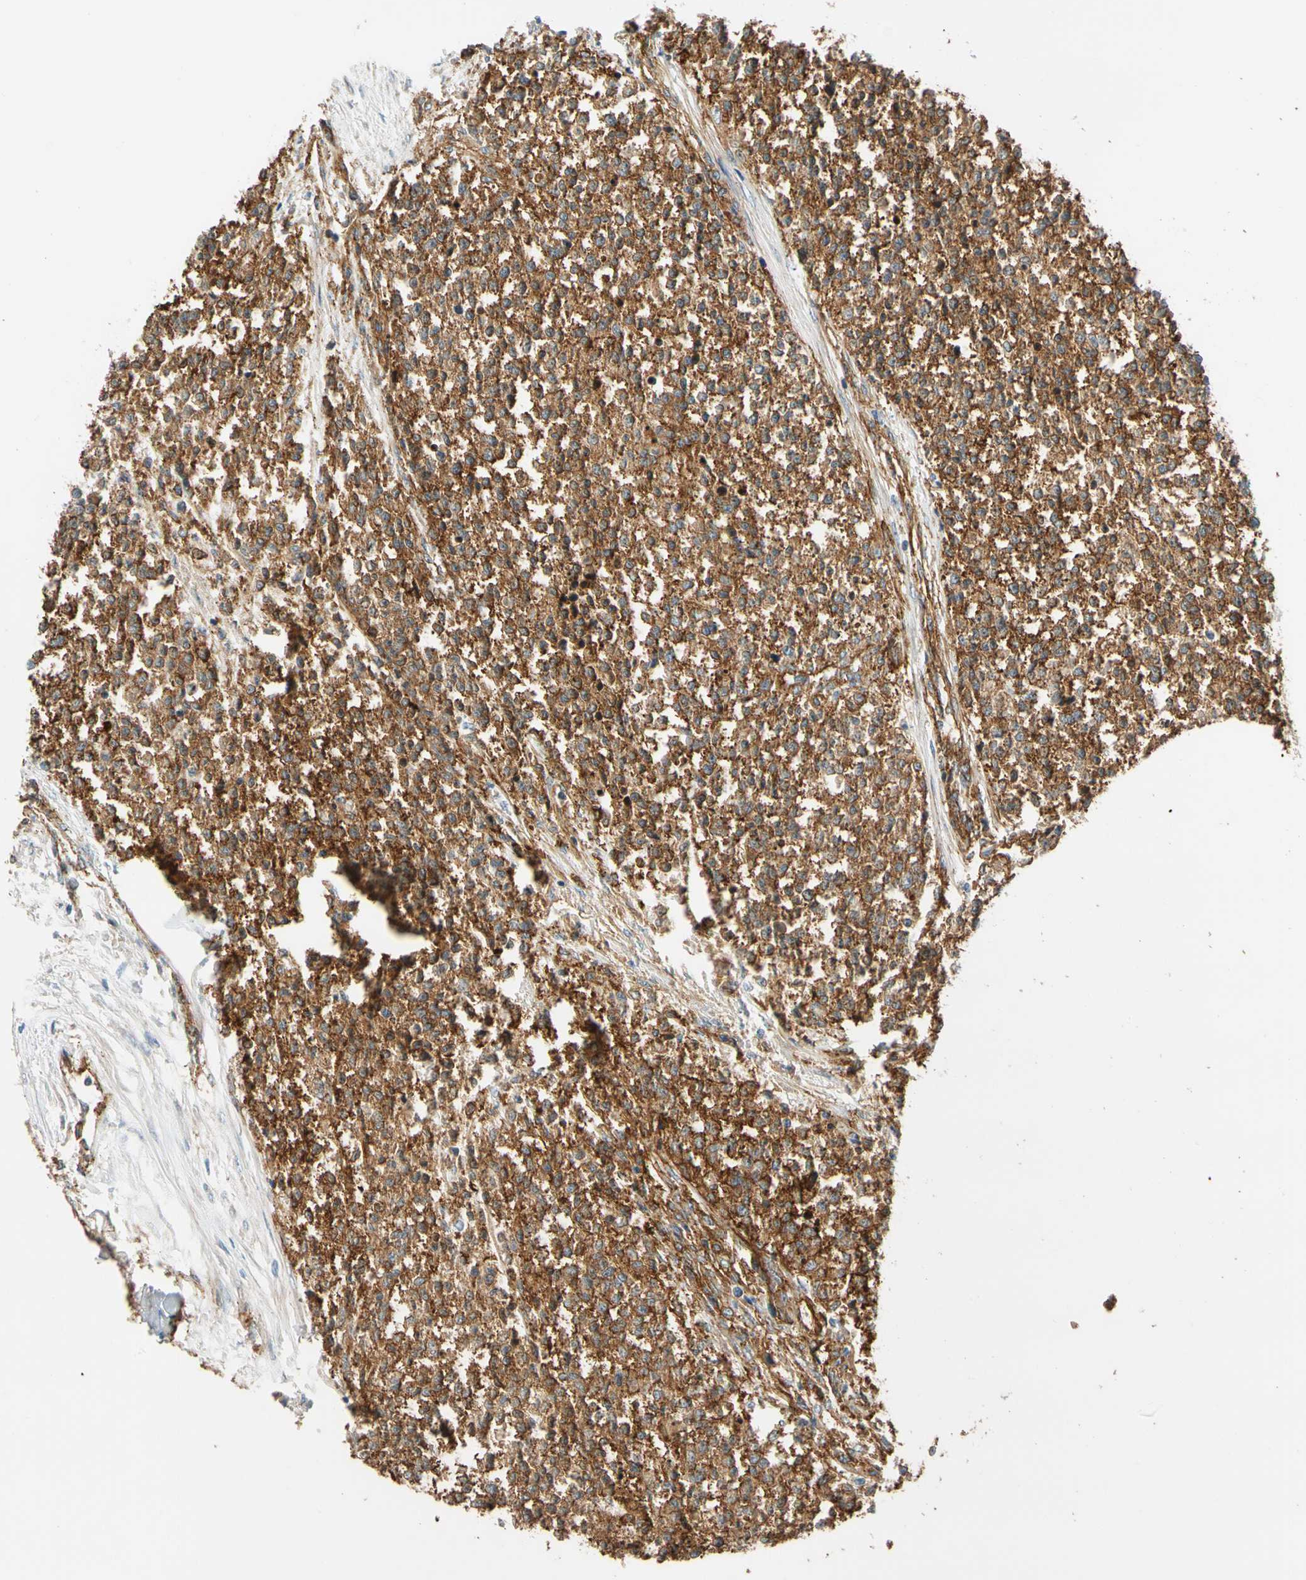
{"staining": {"intensity": "strong", "quantity": ">75%", "location": "cytoplasmic/membranous"}, "tissue": "testis cancer", "cell_type": "Tumor cells", "image_type": "cancer", "snomed": [{"axis": "morphology", "description": "Seminoma, NOS"}, {"axis": "topography", "description": "Testis"}], "caption": "Protein staining by immunohistochemistry (IHC) shows strong cytoplasmic/membranous positivity in approximately >75% of tumor cells in seminoma (testis). (brown staining indicates protein expression, while blue staining denotes nuclei).", "gene": "SPTAN1", "patient": {"sex": "male", "age": 59}}